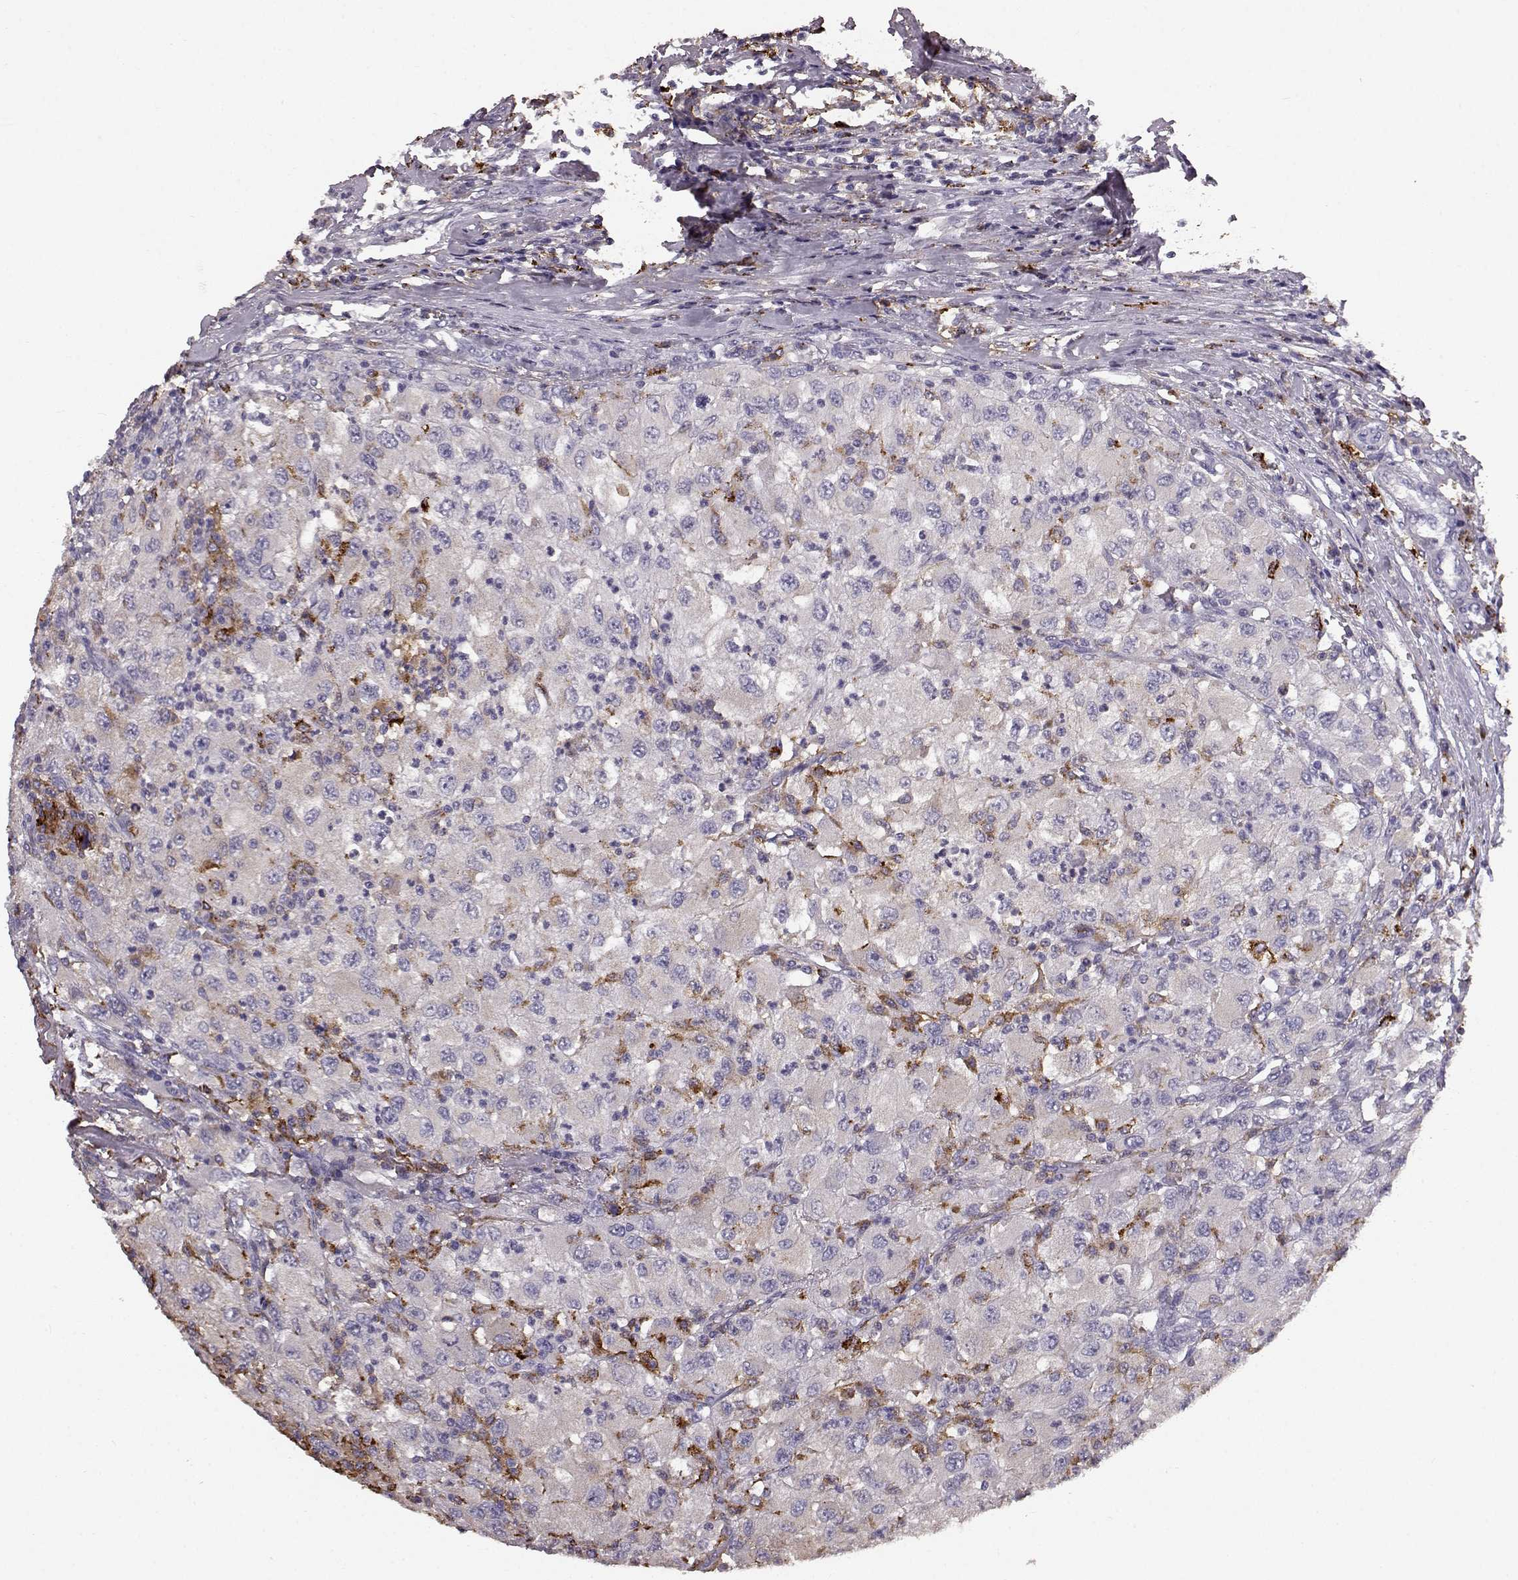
{"staining": {"intensity": "weak", "quantity": "<25%", "location": "cytoplasmic/membranous"}, "tissue": "renal cancer", "cell_type": "Tumor cells", "image_type": "cancer", "snomed": [{"axis": "morphology", "description": "Adenocarcinoma, NOS"}, {"axis": "topography", "description": "Kidney"}], "caption": "The image displays no staining of tumor cells in adenocarcinoma (renal). (IHC, brightfield microscopy, high magnification).", "gene": "CCNF", "patient": {"sex": "female", "age": 67}}